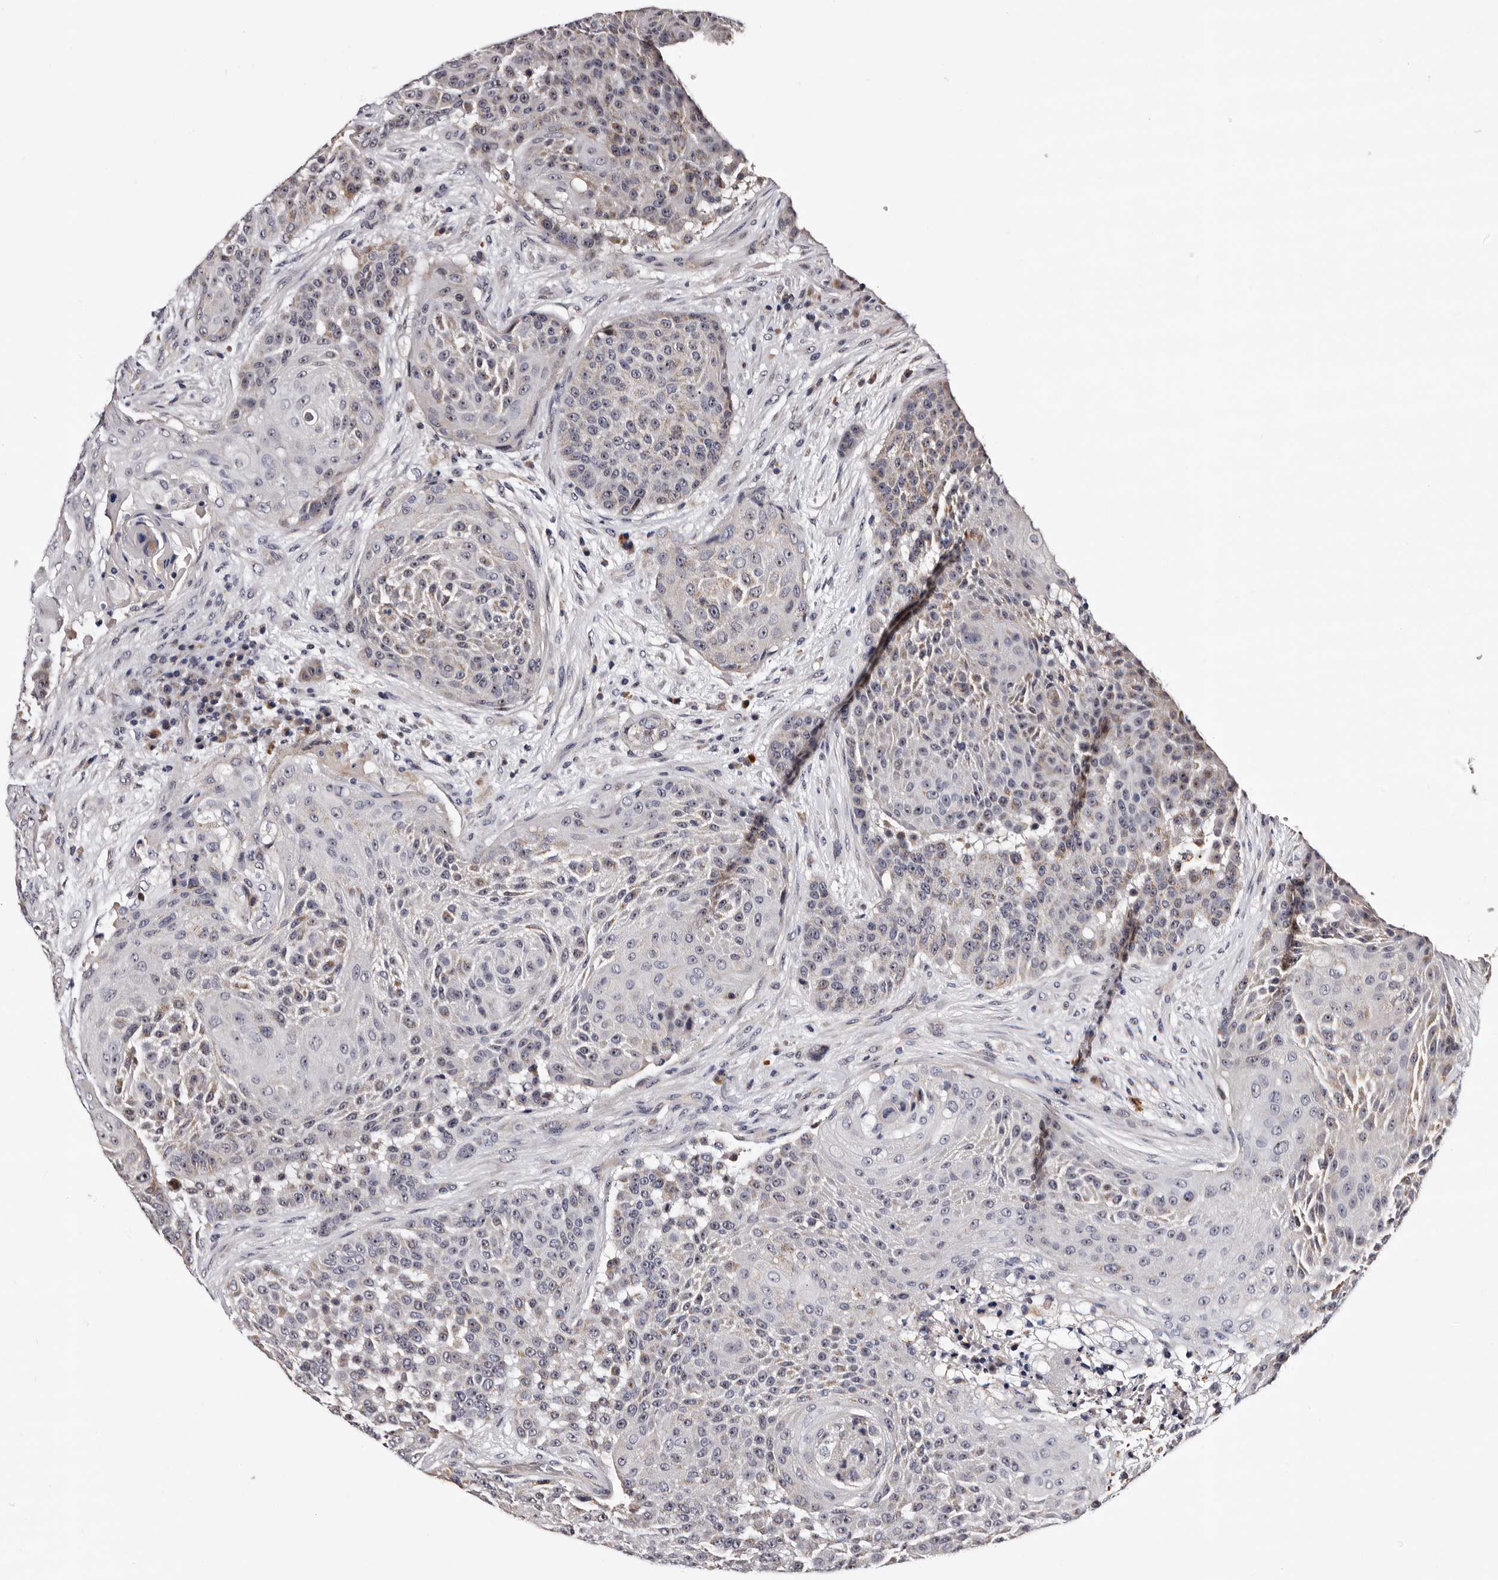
{"staining": {"intensity": "weak", "quantity": "<25%", "location": "cytoplasmic/membranous"}, "tissue": "urothelial cancer", "cell_type": "Tumor cells", "image_type": "cancer", "snomed": [{"axis": "morphology", "description": "Urothelial carcinoma, High grade"}, {"axis": "topography", "description": "Urinary bladder"}], "caption": "High power microscopy histopathology image of an immunohistochemistry (IHC) histopathology image of urothelial cancer, revealing no significant positivity in tumor cells.", "gene": "TAF4B", "patient": {"sex": "female", "age": 63}}